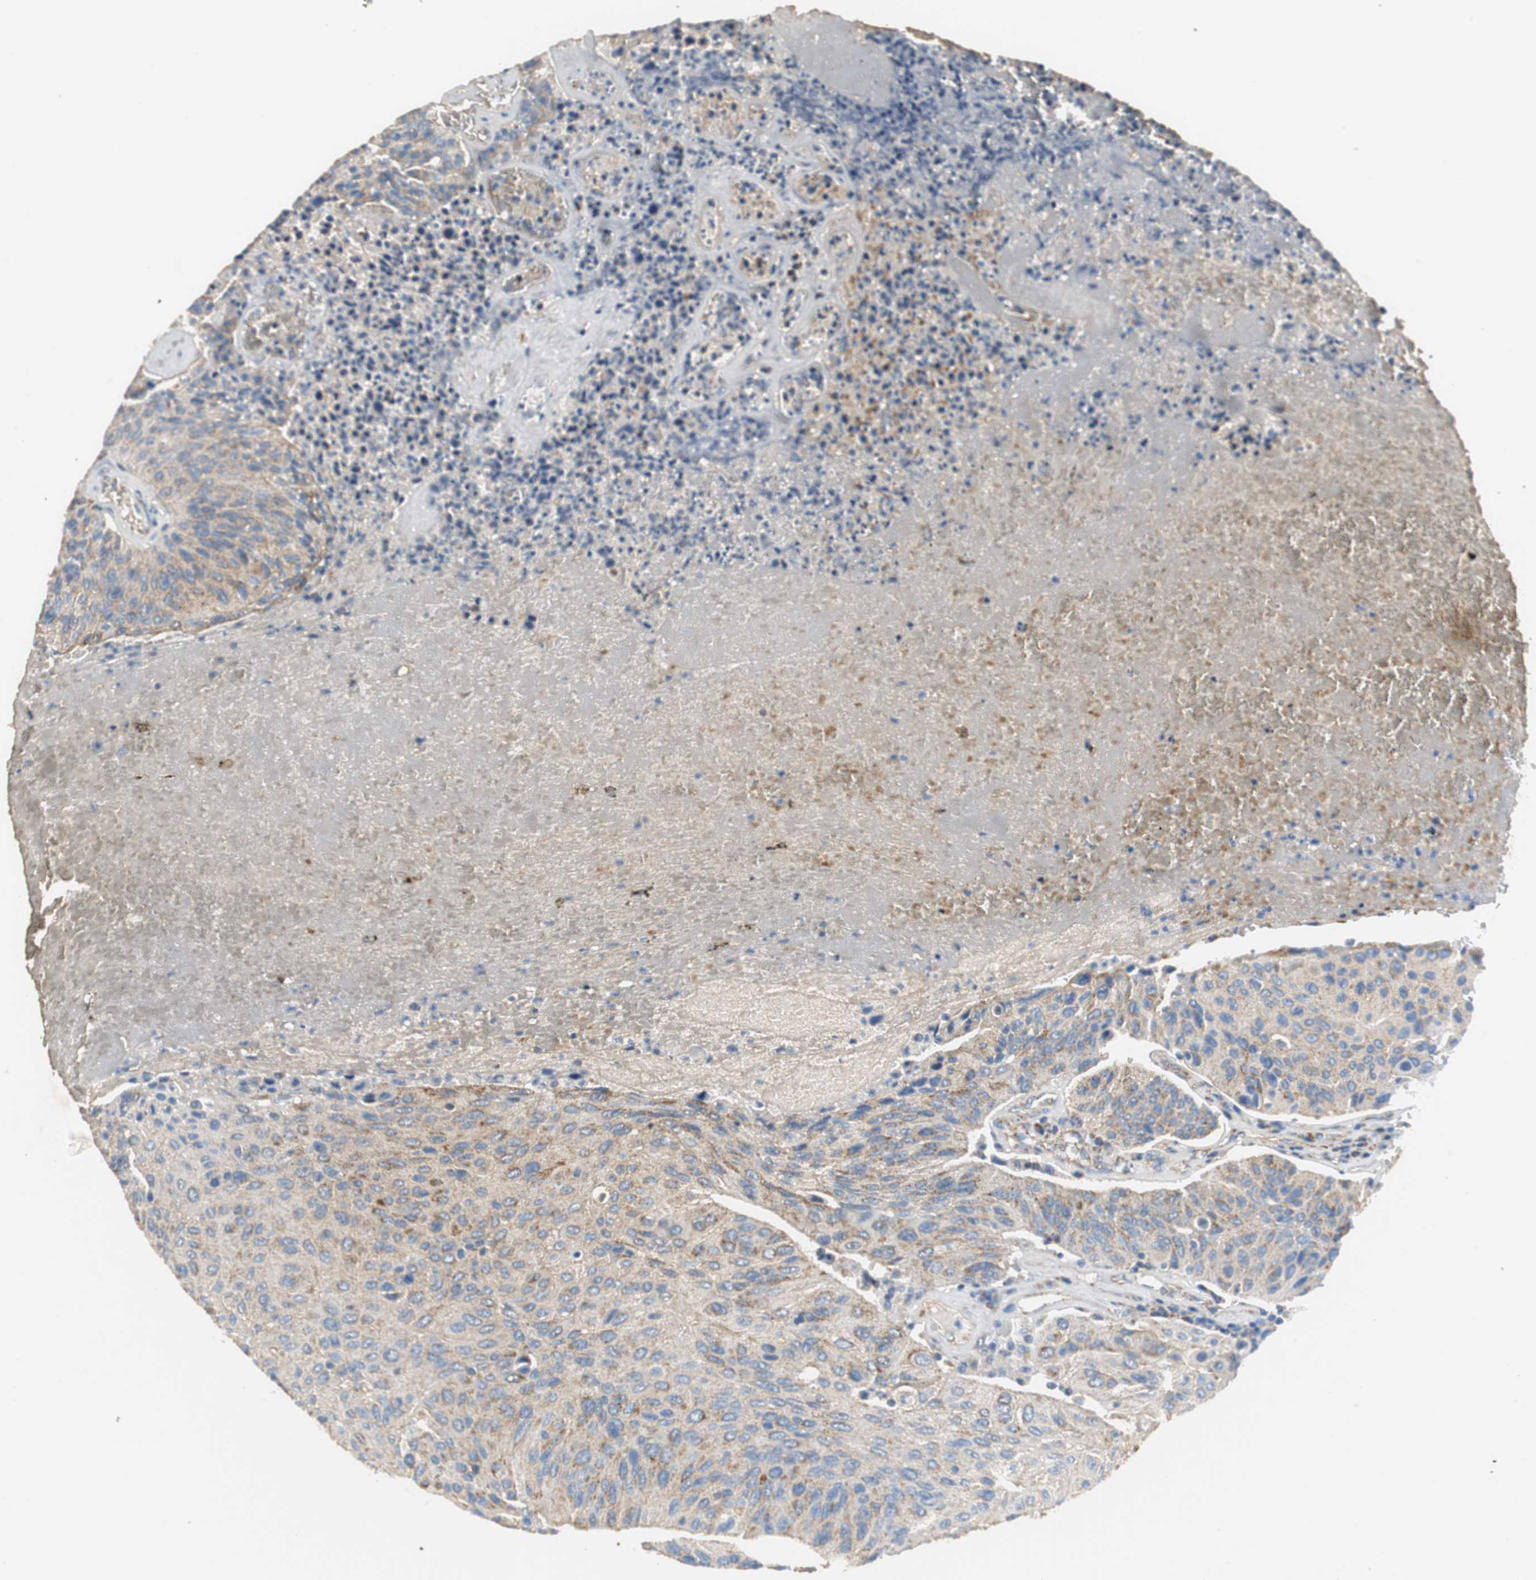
{"staining": {"intensity": "weak", "quantity": "25%-75%", "location": "cytoplasmic/membranous"}, "tissue": "urothelial cancer", "cell_type": "Tumor cells", "image_type": "cancer", "snomed": [{"axis": "morphology", "description": "Urothelial carcinoma, High grade"}, {"axis": "topography", "description": "Urinary bladder"}], "caption": "The histopathology image displays staining of urothelial carcinoma (high-grade), revealing weak cytoplasmic/membranous protein expression (brown color) within tumor cells.", "gene": "NNT", "patient": {"sex": "male", "age": 66}}